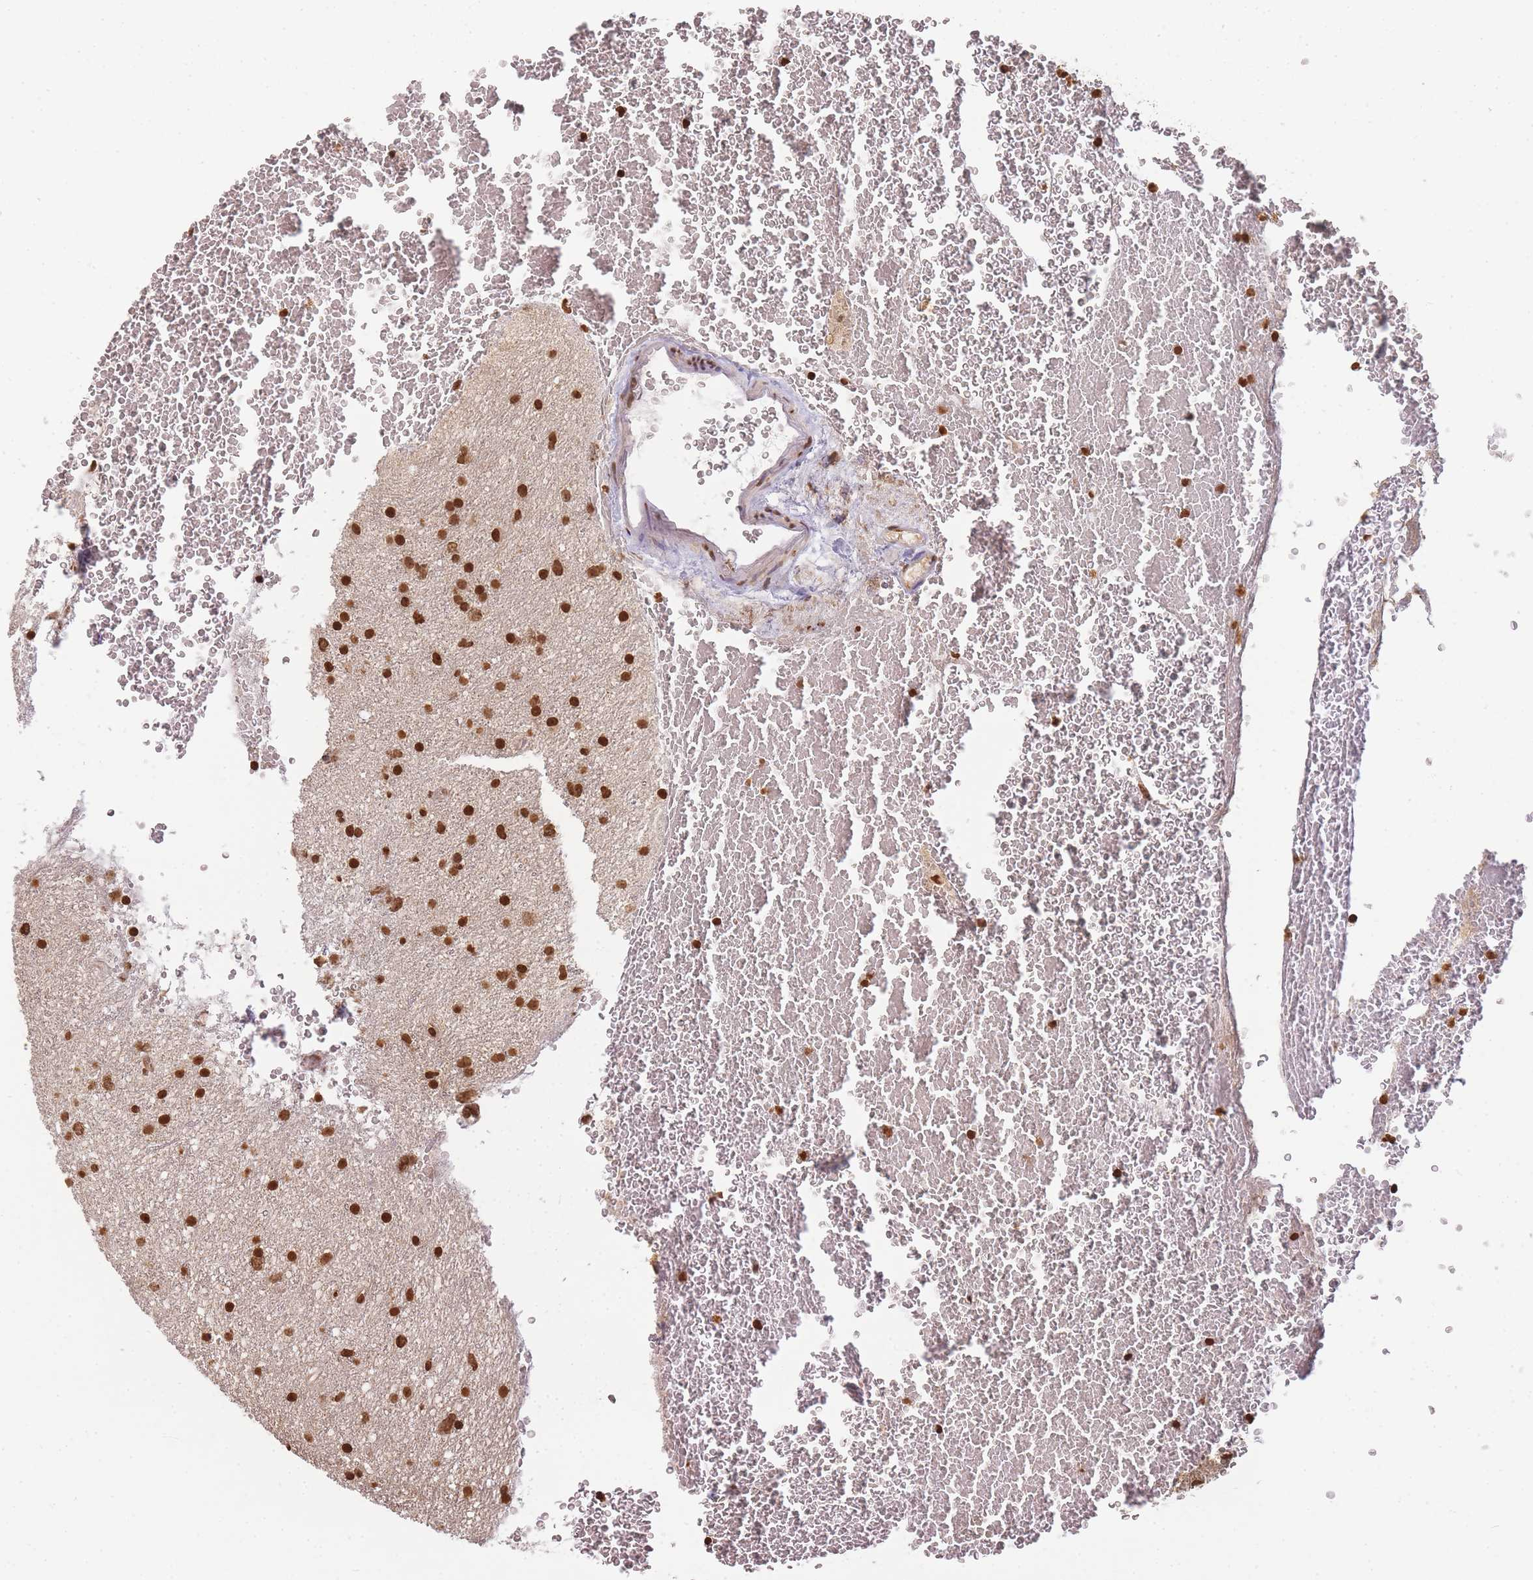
{"staining": {"intensity": "strong", "quantity": ">75%", "location": "nuclear"}, "tissue": "glioma", "cell_type": "Tumor cells", "image_type": "cancer", "snomed": [{"axis": "morphology", "description": "Glioma, malignant, Low grade"}, {"axis": "topography", "description": "Cerebral cortex"}], "caption": "Protein staining displays strong nuclear expression in approximately >75% of tumor cells in low-grade glioma (malignant). The protein is stained brown, and the nuclei are stained in blue (DAB (3,3'-diaminobenzidine) IHC with brightfield microscopy, high magnification).", "gene": "WWTR1", "patient": {"sex": "female", "age": 39}}